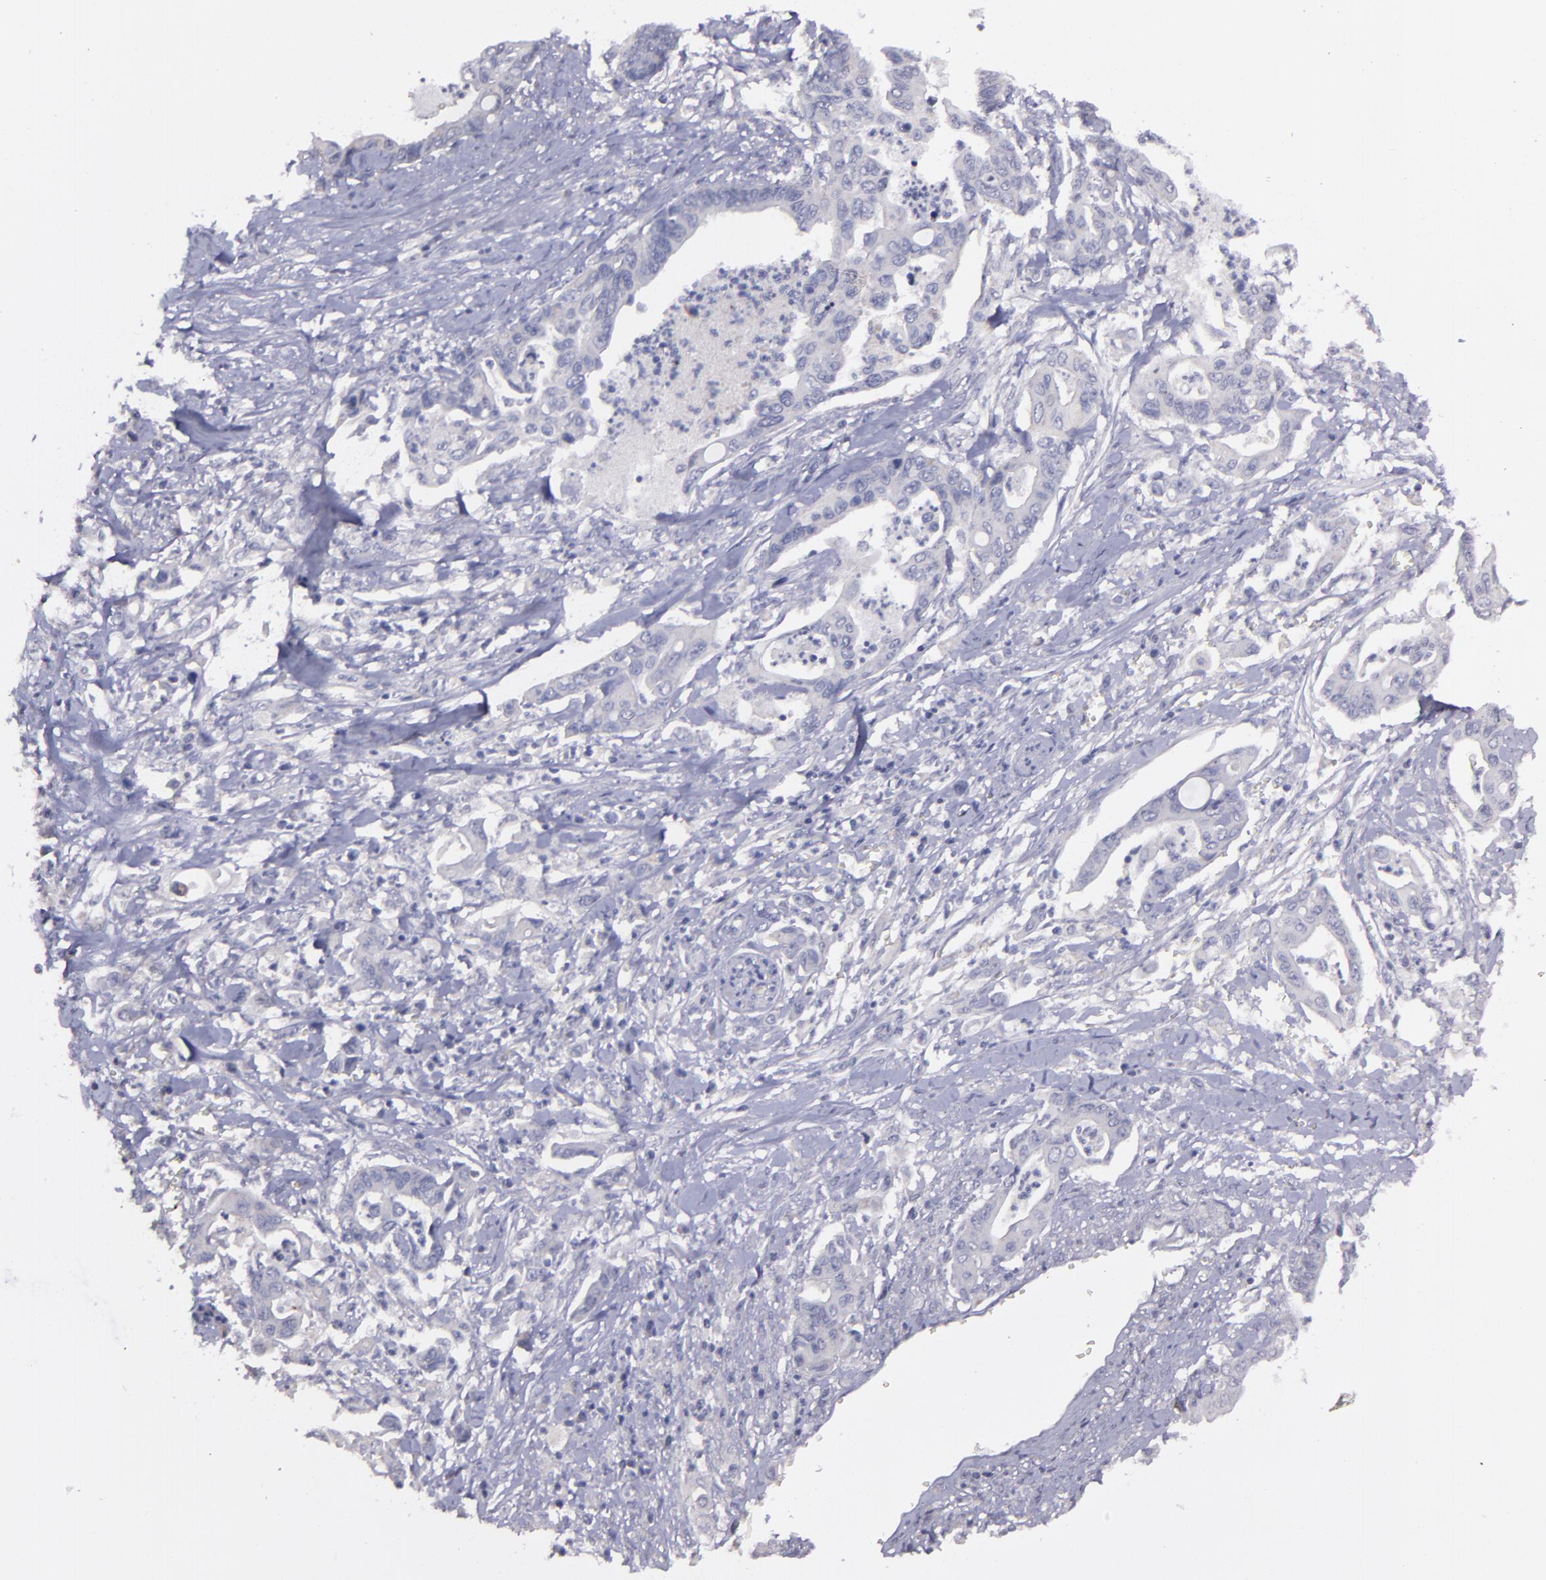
{"staining": {"intensity": "negative", "quantity": "none", "location": "none"}, "tissue": "pancreatic cancer", "cell_type": "Tumor cells", "image_type": "cancer", "snomed": [{"axis": "morphology", "description": "Adenocarcinoma, NOS"}, {"axis": "topography", "description": "Pancreas"}], "caption": "This photomicrograph is of pancreatic adenocarcinoma stained with immunohistochemistry to label a protein in brown with the nuclei are counter-stained blue. There is no staining in tumor cells.", "gene": "MASP1", "patient": {"sex": "female", "age": 70}}